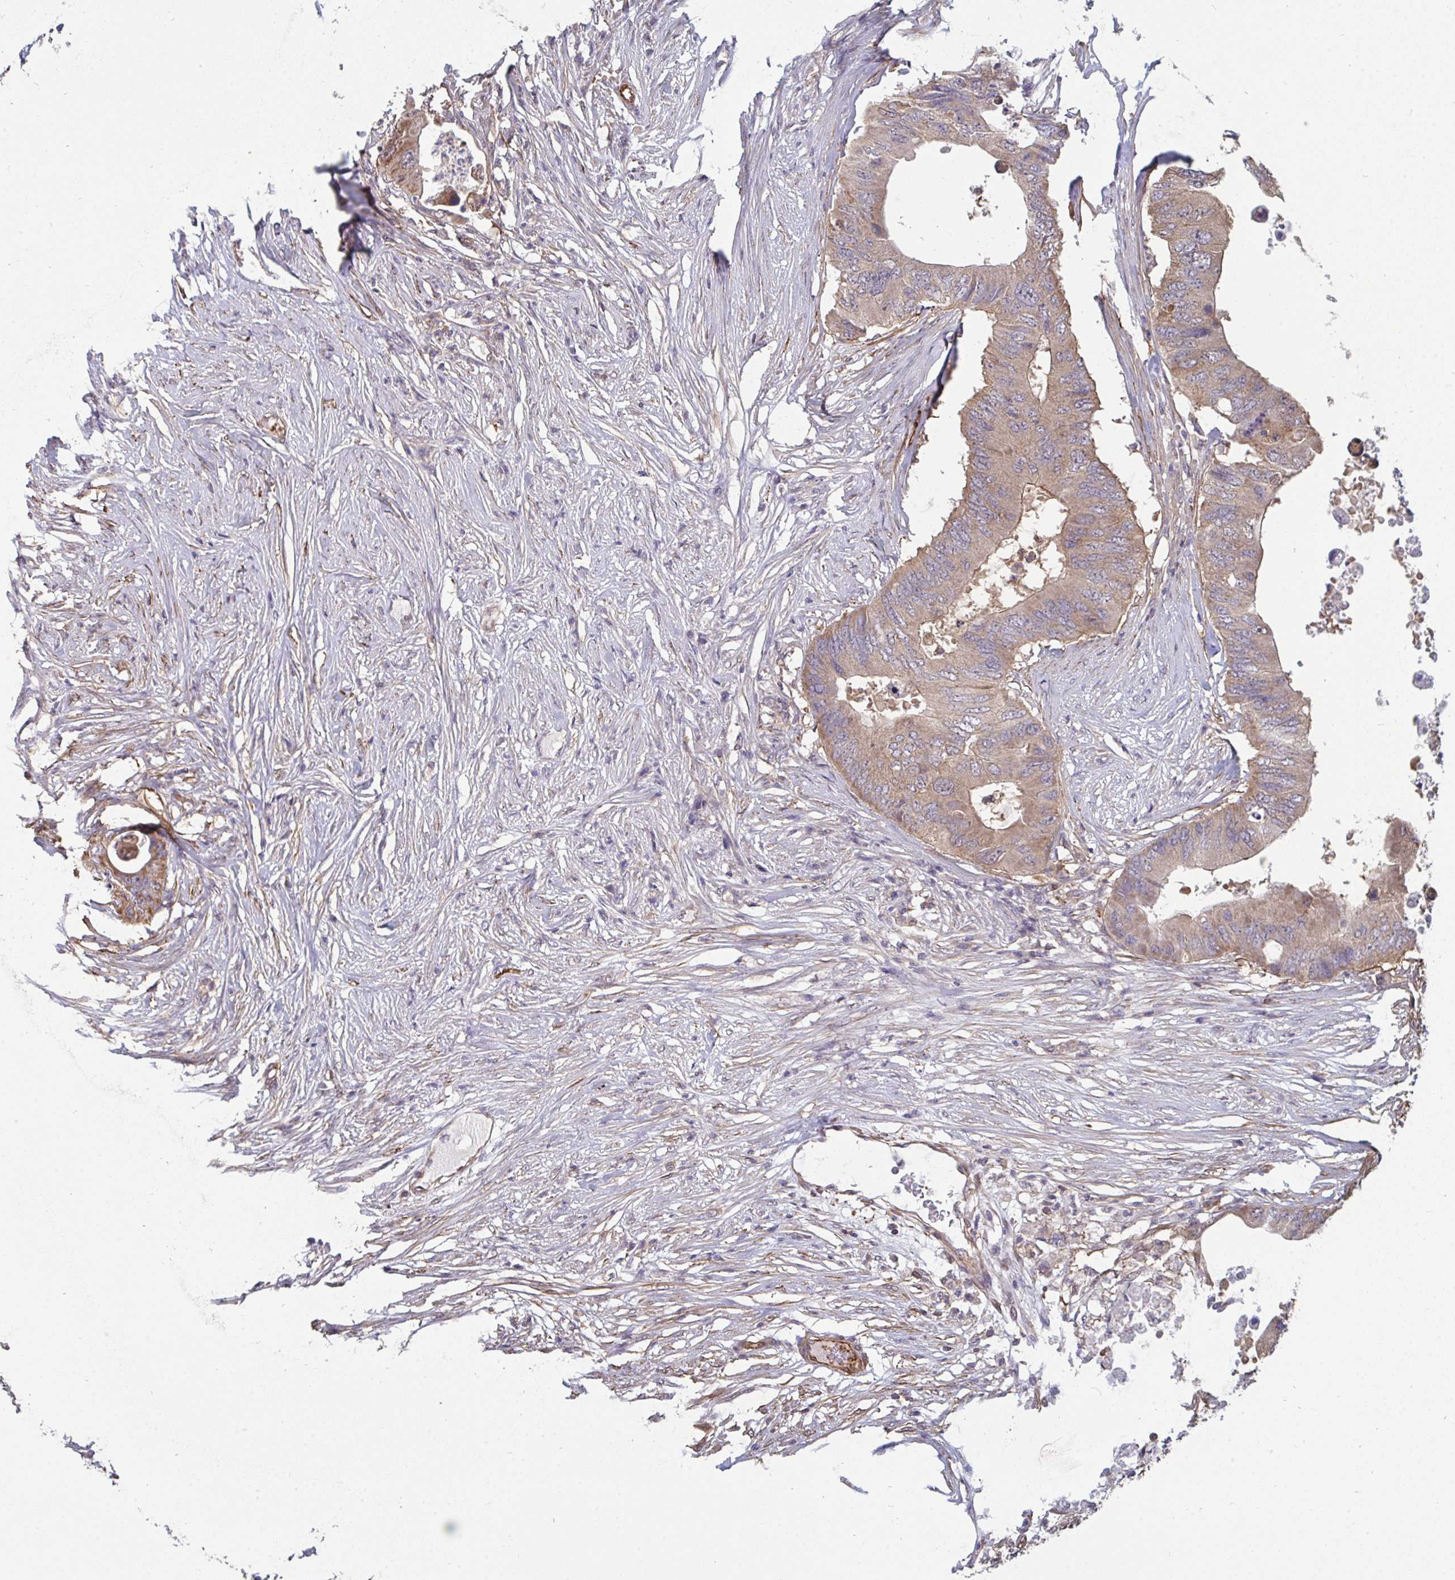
{"staining": {"intensity": "weak", "quantity": "25%-75%", "location": "cytoplasmic/membranous"}, "tissue": "colorectal cancer", "cell_type": "Tumor cells", "image_type": "cancer", "snomed": [{"axis": "morphology", "description": "Adenocarcinoma, NOS"}, {"axis": "topography", "description": "Colon"}], "caption": "Human adenocarcinoma (colorectal) stained for a protein (brown) exhibits weak cytoplasmic/membranous positive staining in about 25%-75% of tumor cells.", "gene": "ISCU", "patient": {"sex": "male", "age": 71}}